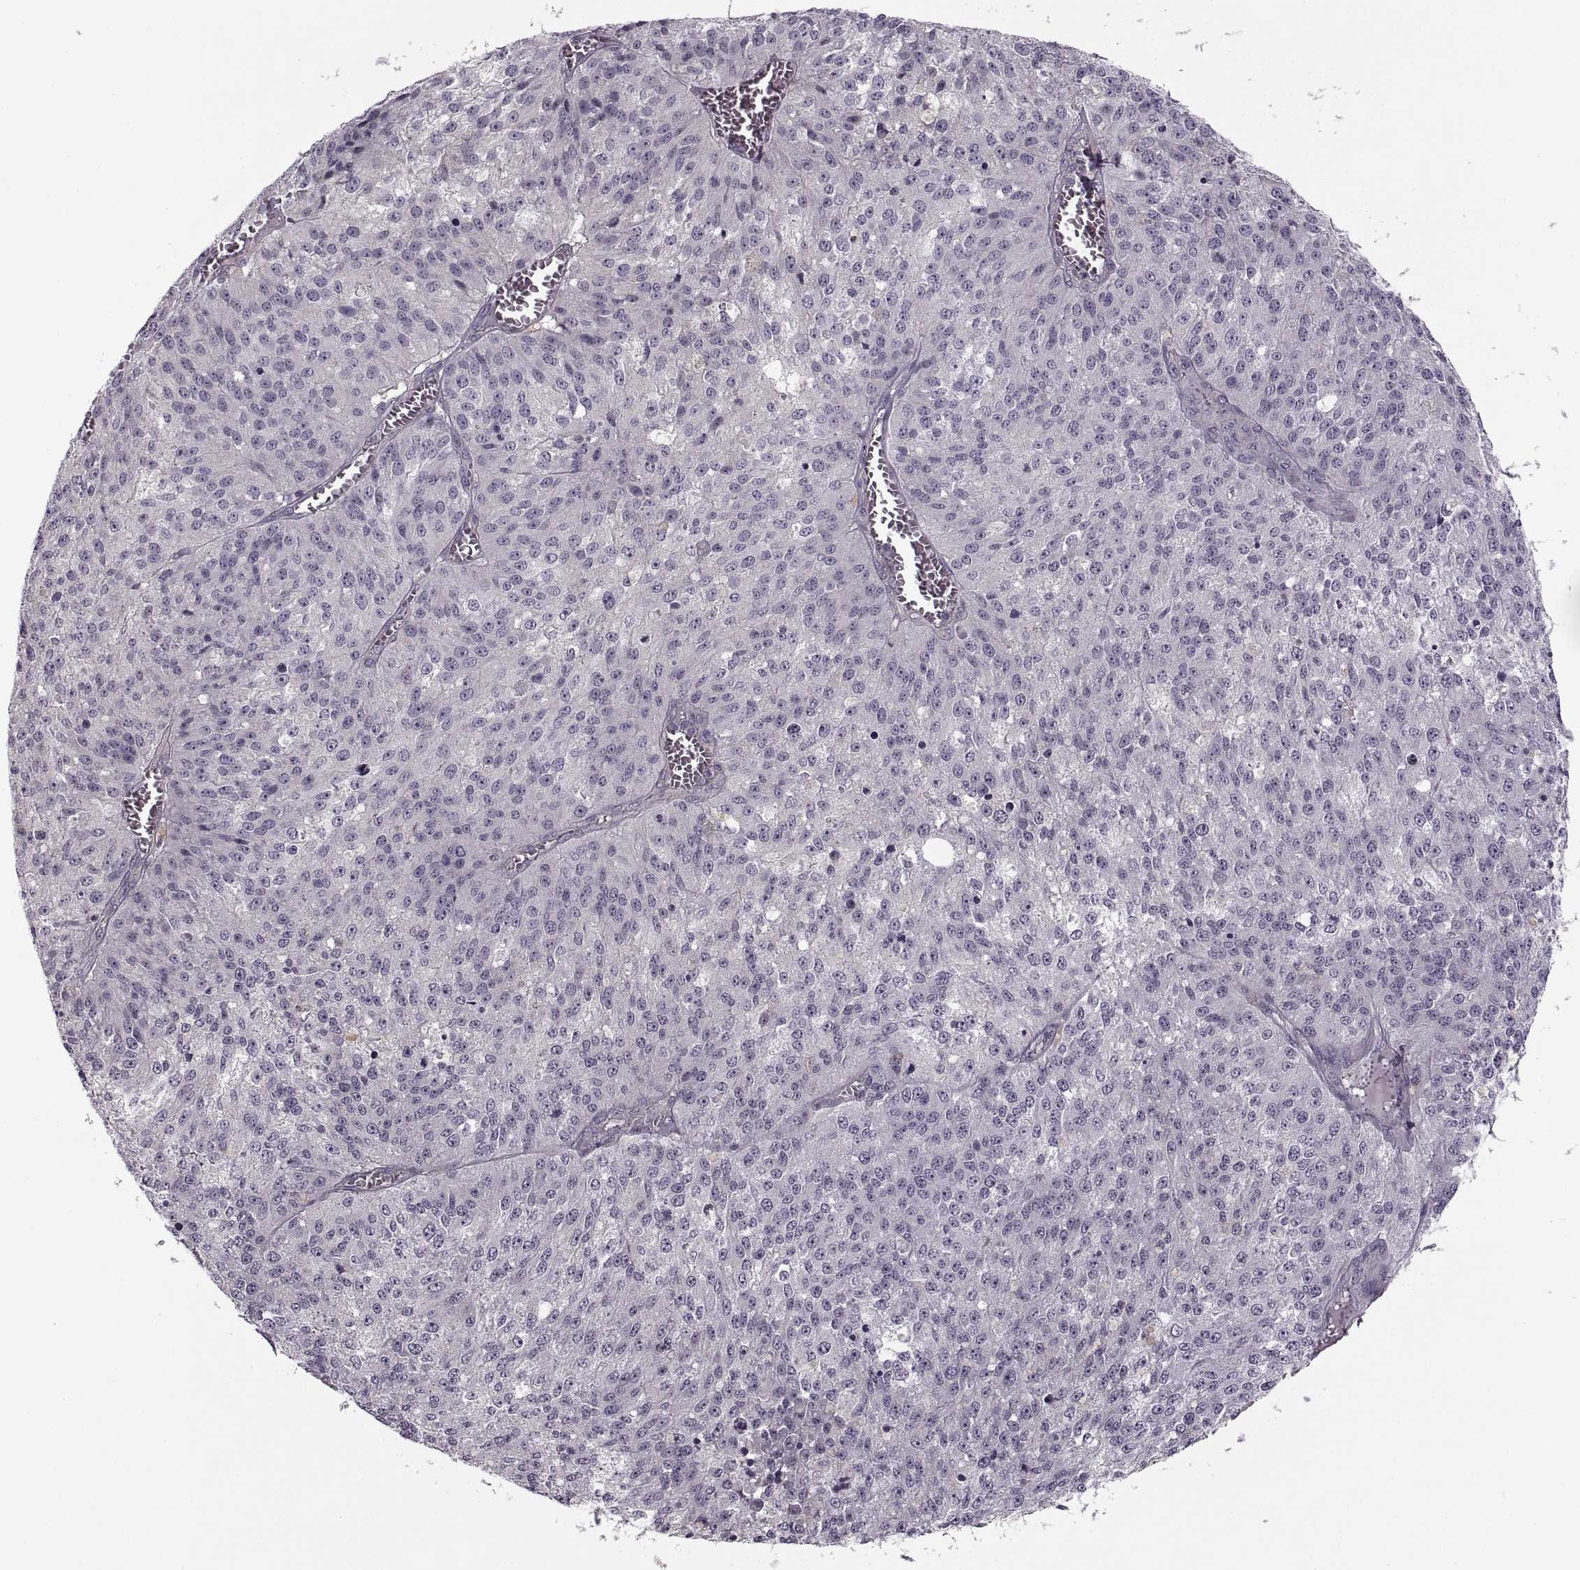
{"staining": {"intensity": "negative", "quantity": "none", "location": "none"}, "tissue": "melanoma", "cell_type": "Tumor cells", "image_type": "cancer", "snomed": [{"axis": "morphology", "description": "Malignant melanoma, Metastatic site"}, {"axis": "topography", "description": "Lymph node"}], "caption": "Immunohistochemistry (IHC) histopathology image of malignant melanoma (metastatic site) stained for a protein (brown), which exhibits no expression in tumor cells.", "gene": "LUZP2", "patient": {"sex": "female", "age": 64}}